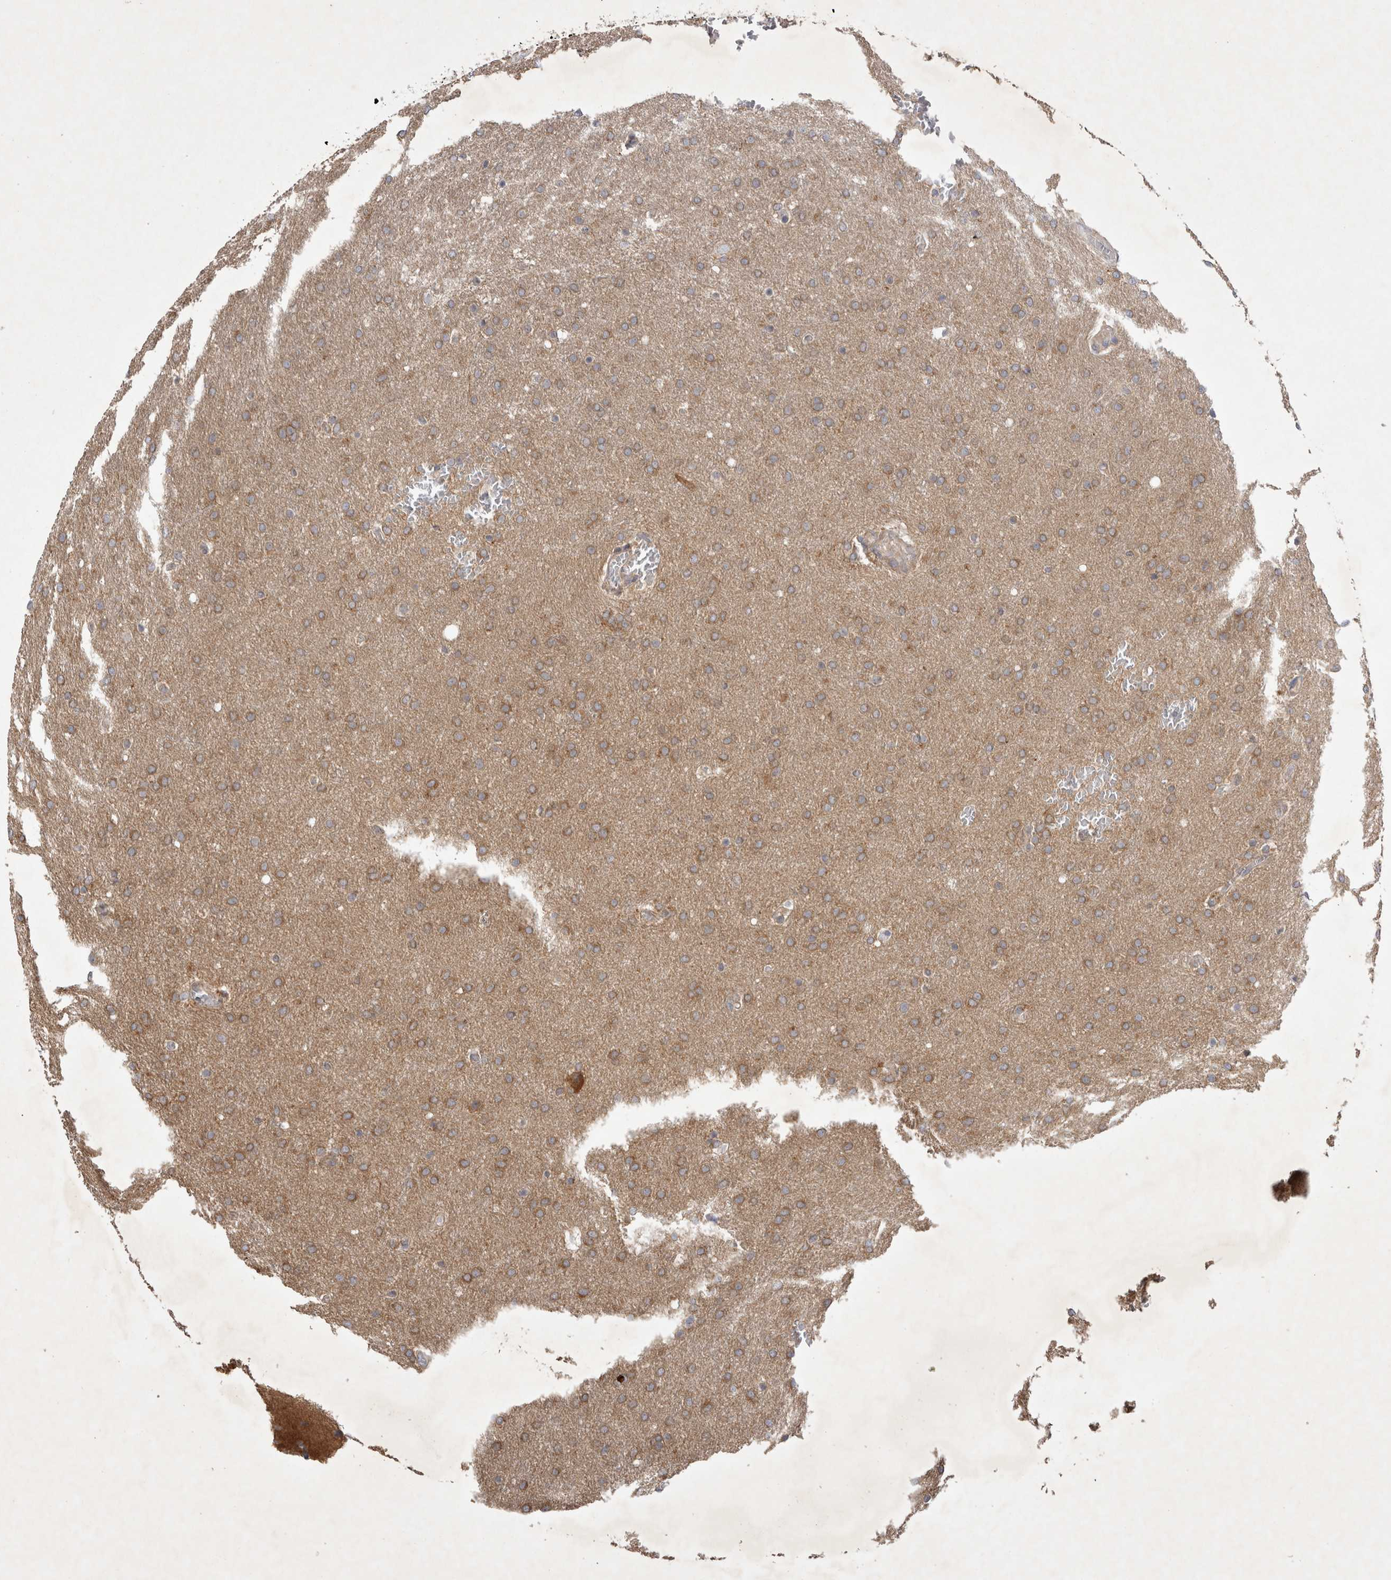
{"staining": {"intensity": "weak", "quantity": ">75%", "location": "cytoplasmic/membranous"}, "tissue": "glioma", "cell_type": "Tumor cells", "image_type": "cancer", "snomed": [{"axis": "morphology", "description": "Glioma, malignant, Low grade"}, {"axis": "topography", "description": "Brain"}], "caption": "Protein staining displays weak cytoplasmic/membranous staining in about >75% of tumor cells in low-grade glioma (malignant). Nuclei are stained in blue.", "gene": "SRD5A3", "patient": {"sex": "female", "age": 37}}